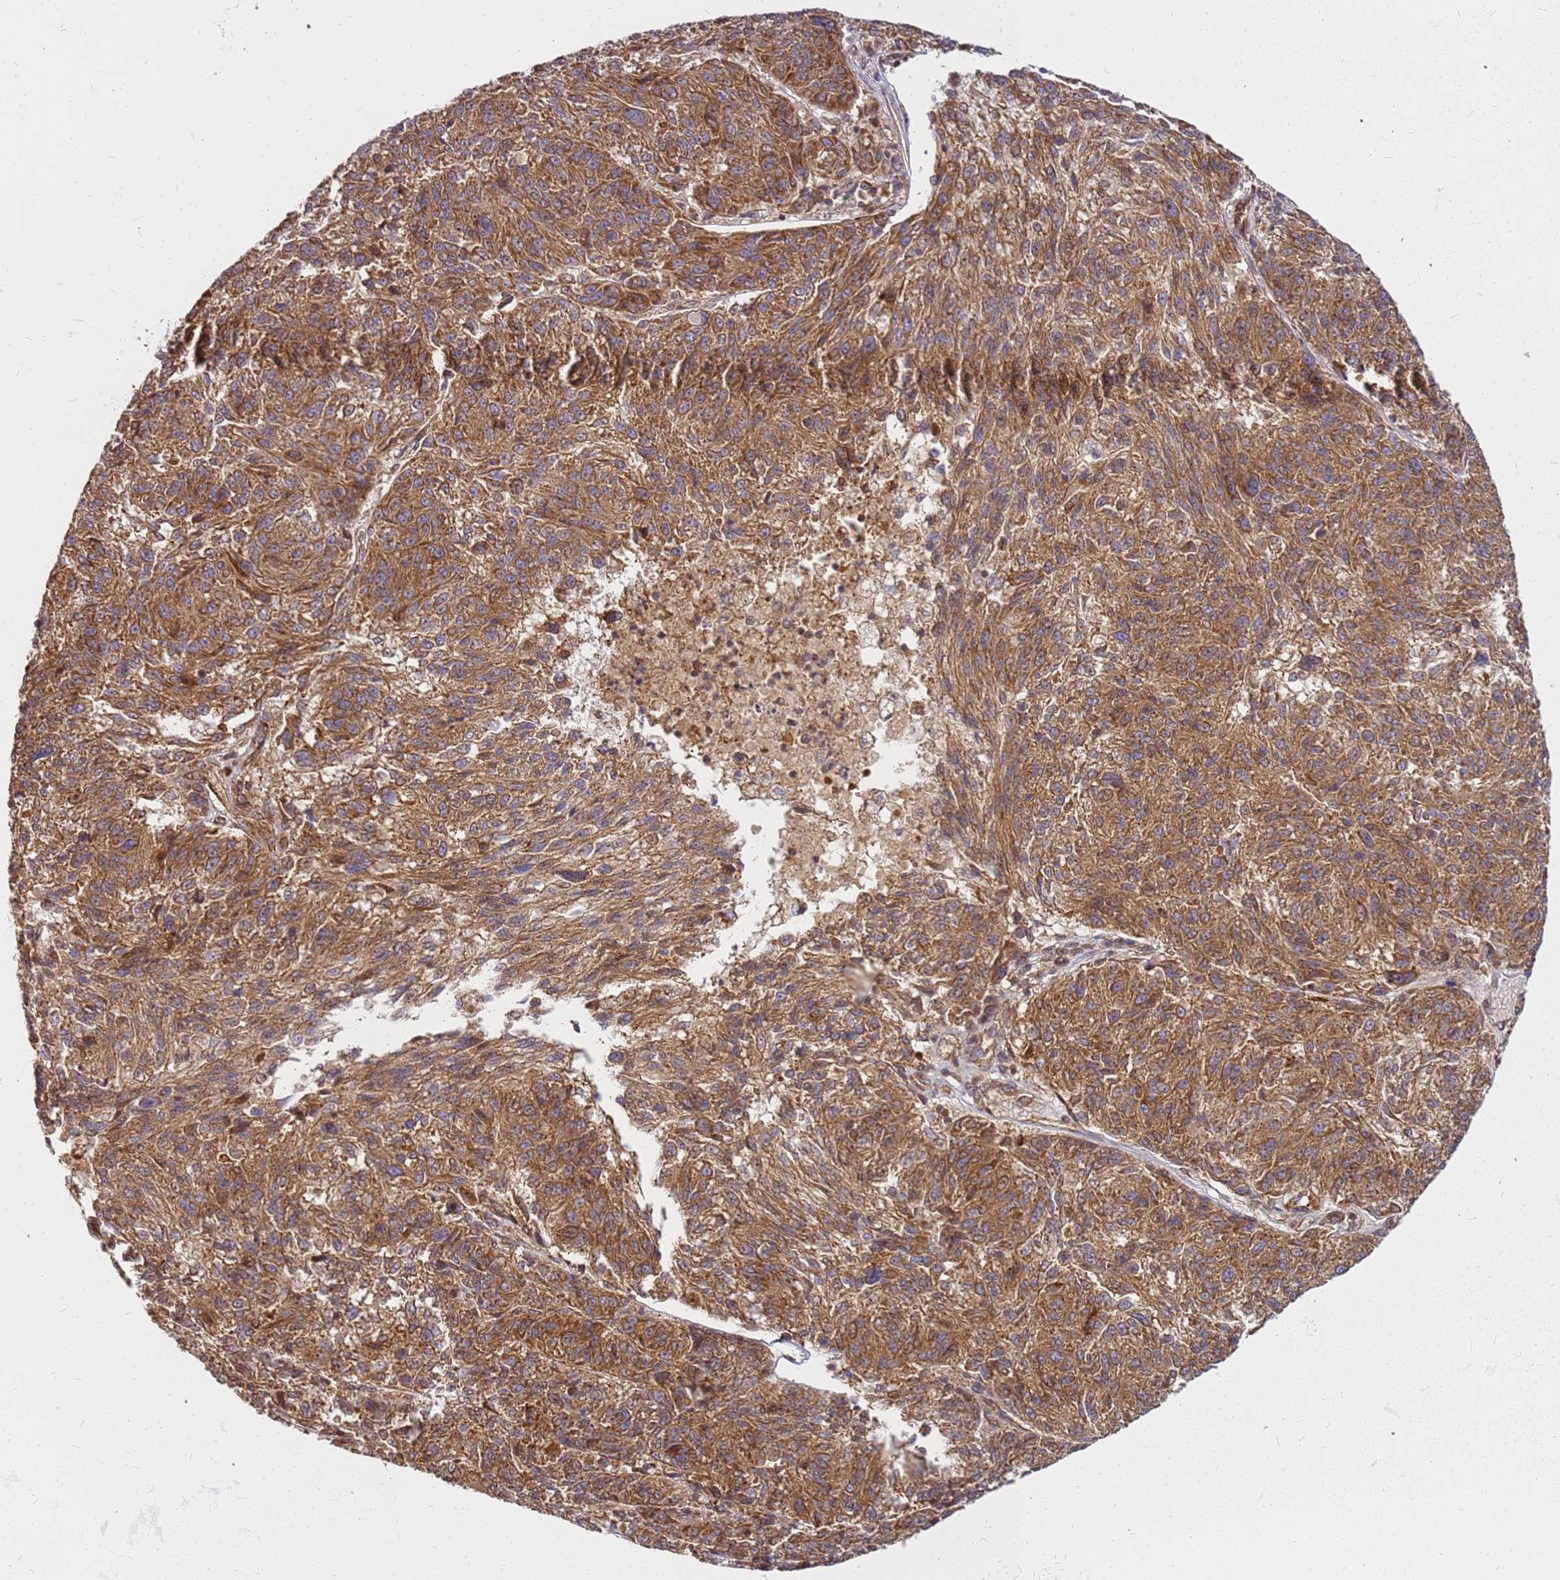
{"staining": {"intensity": "moderate", "quantity": ">75%", "location": "cytoplasmic/membranous"}, "tissue": "melanoma", "cell_type": "Tumor cells", "image_type": "cancer", "snomed": [{"axis": "morphology", "description": "Malignant melanoma, NOS"}, {"axis": "topography", "description": "Skin"}], "caption": "Human melanoma stained with a protein marker shows moderate staining in tumor cells.", "gene": "CCDC159", "patient": {"sex": "male", "age": 53}}